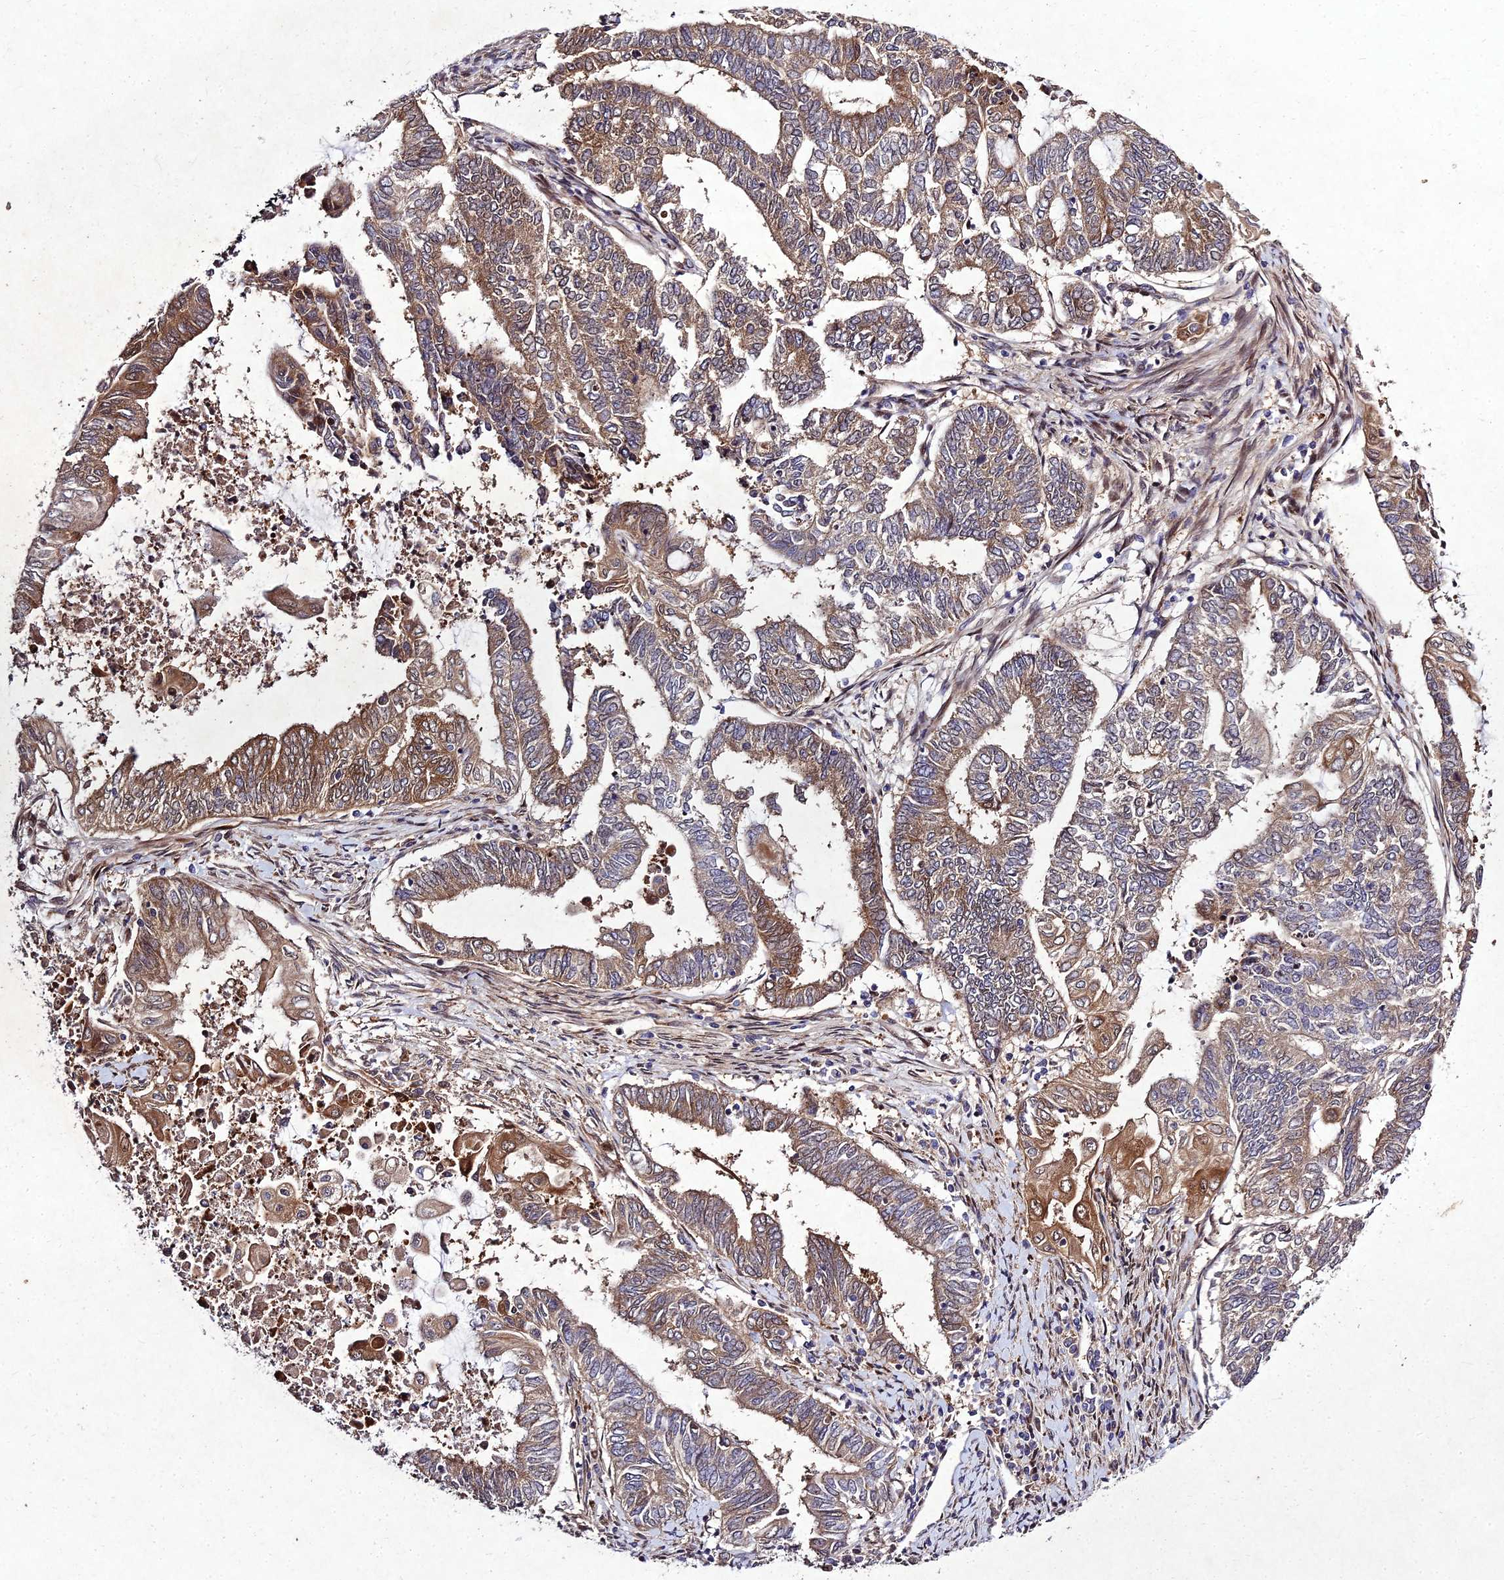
{"staining": {"intensity": "moderate", "quantity": "25%-75%", "location": "cytoplasmic/membranous"}, "tissue": "endometrial cancer", "cell_type": "Tumor cells", "image_type": "cancer", "snomed": [{"axis": "morphology", "description": "Adenocarcinoma, NOS"}, {"axis": "topography", "description": "Uterus"}, {"axis": "topography", "description": "Endometrium"}], "caption": "This histopathology image shows IHC staining of human endometrial cancer, with medium moderate cytoplasmic/membranous expression in approximately 25%-75% of tumor cells.", "gene": "MKKS", "patient": {"sex": "female", "age": 70}}